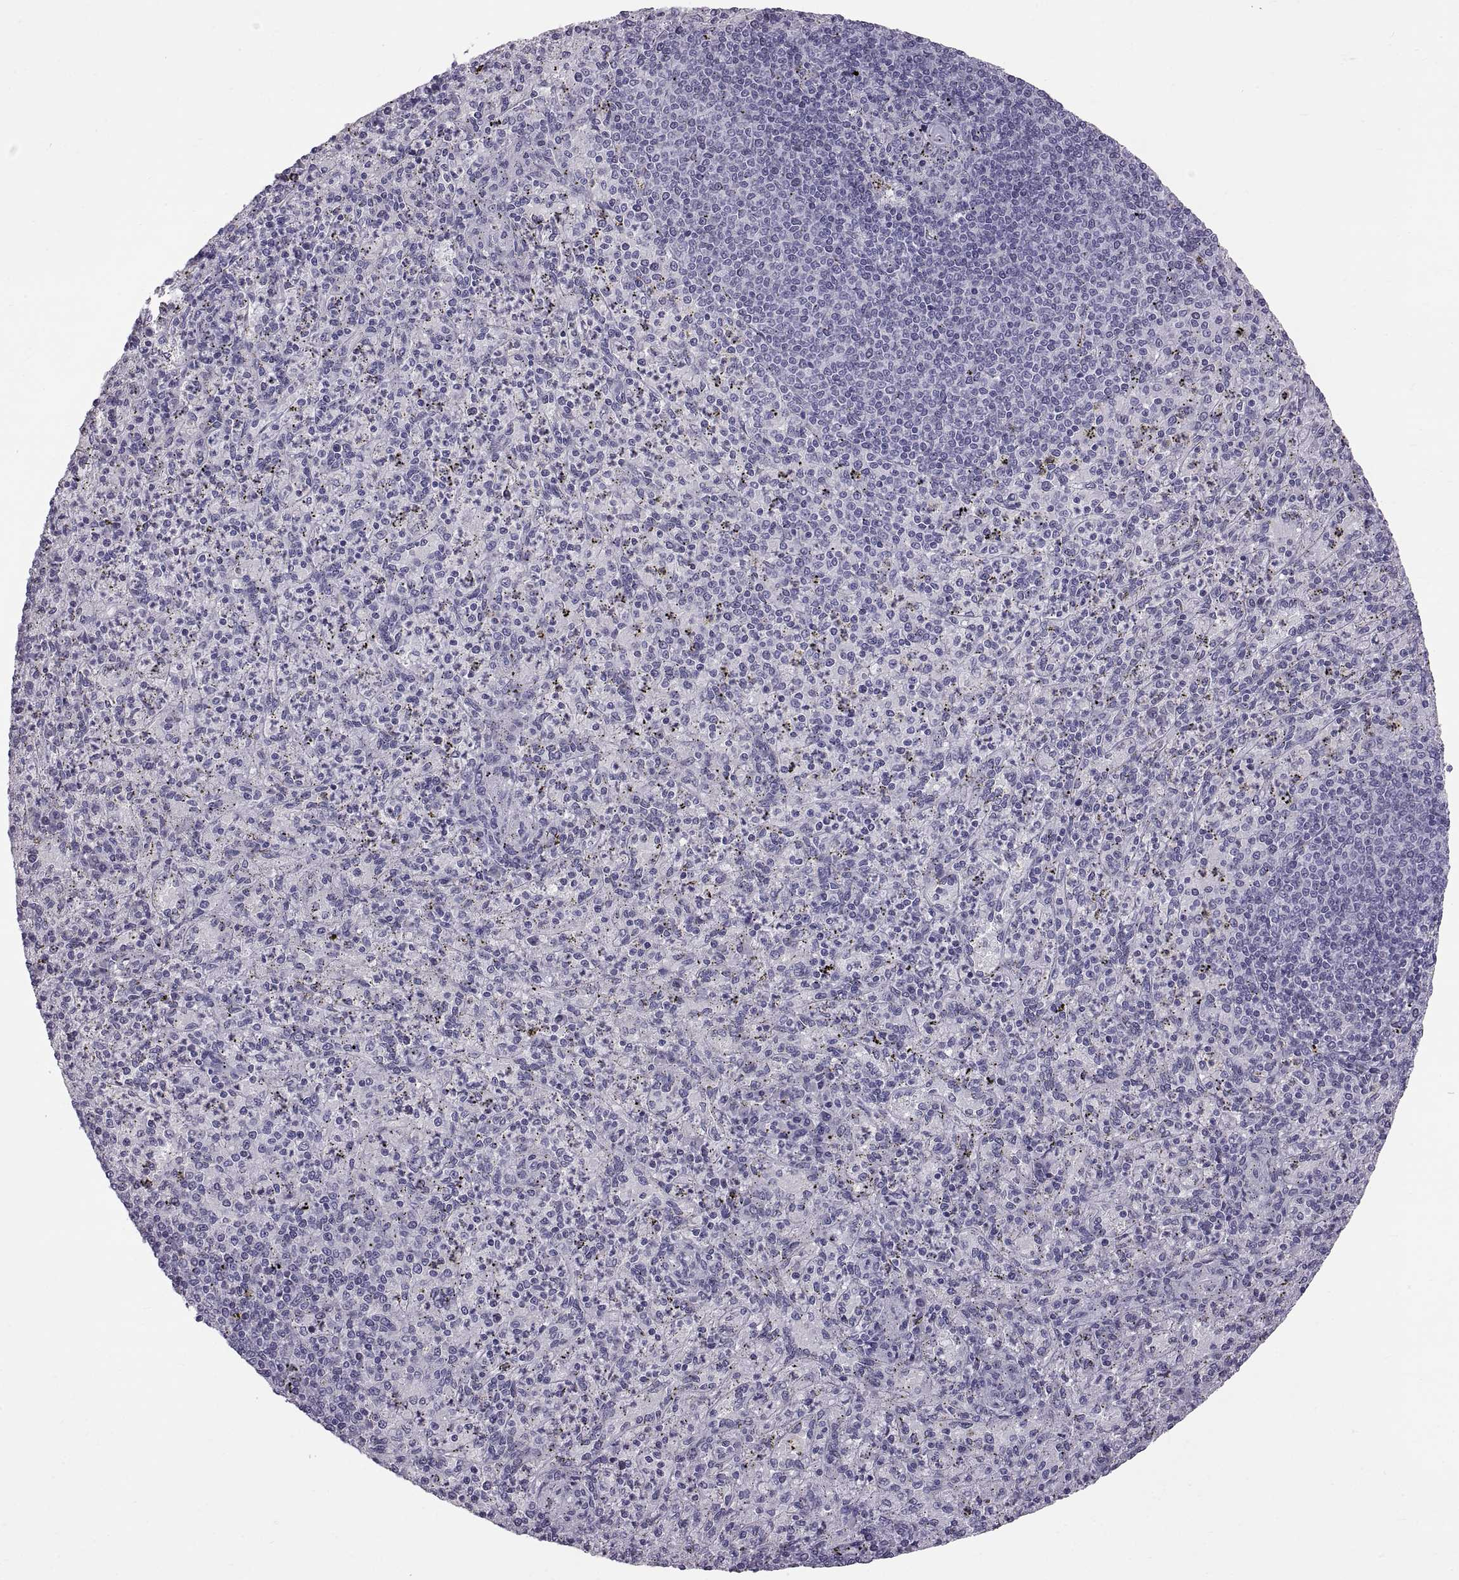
{"staining": {"intensity": "negative", "quantity": "none", "location": "none"}, "tissue": "spleen", "cell_type": "Cells in red pulp", "image_type": "normal", "snomed": [{"axis": "morphology", "description": "Normal tissue, NOS"}, {"axis": "topography", "description": "Spleen"}], "caption": "IHC micrograph of unremarkable spleen stained for a protein (brown), which shows no staining in cells in red pulp. (DAB (3,3'-diaminobenzidine) immunohistochemistry, high magnification).", "gene": "WFDC8", "patient": {"sex": "male", "age": 60}}